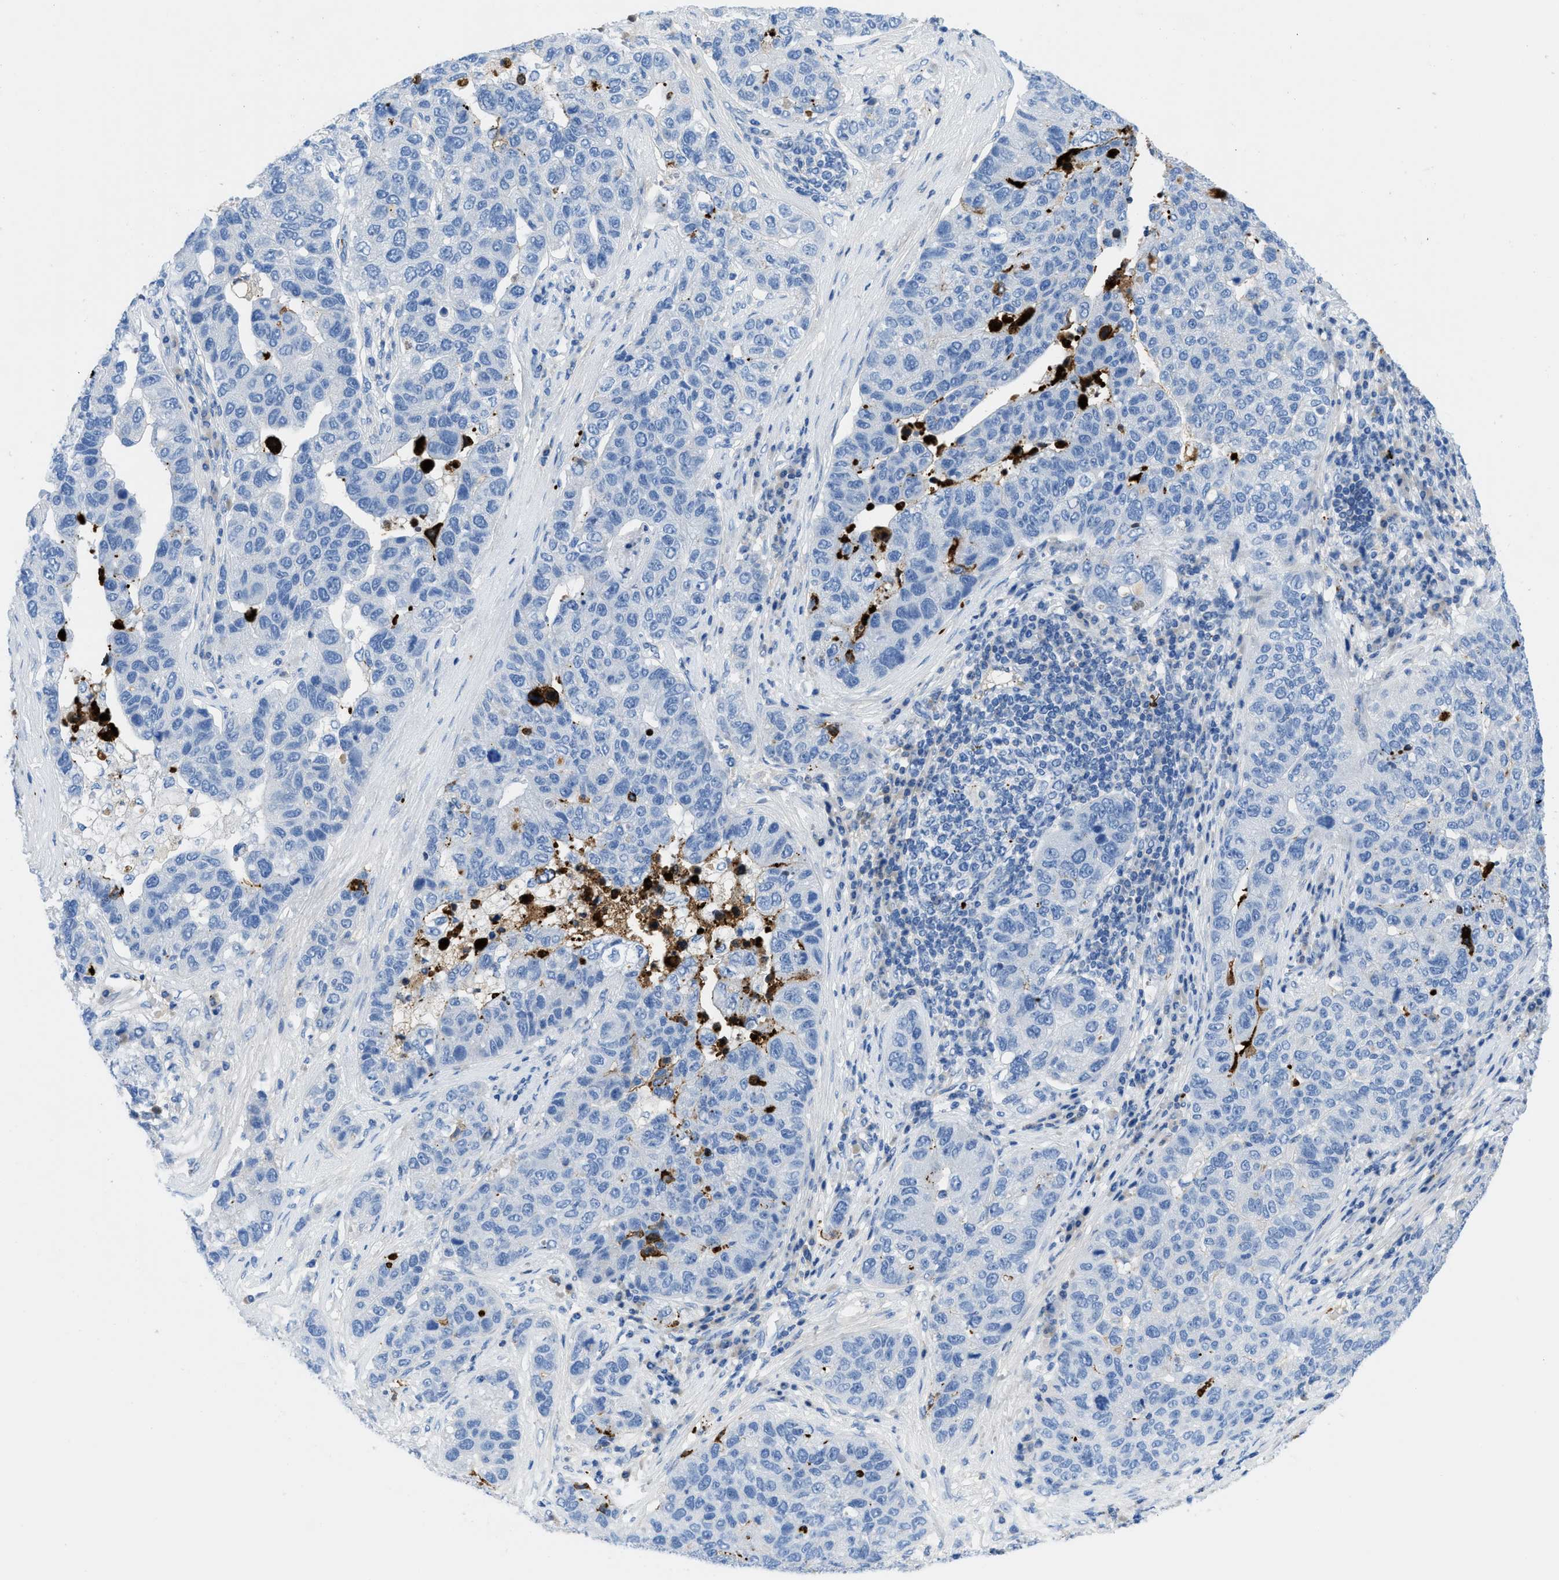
{"staining": {"intensity": "negative", "quantity": "none", "location": "none"}, "tissue": "pancreatic cancer", "cell_type": "Tumor cells", "image_type": "cancer", "snomed": [{"axis": "morphology", "description": "Adenocarcinoma, NOS"}, {"axis": "topography", "description": "Pancreas"}], "caption": "The photomicrograph displays no significant positivity in tumor cells of adenocarcinoma (pancreatic).", "gene": "XCR1", "patient": {"sex": "female", "age": 61}}